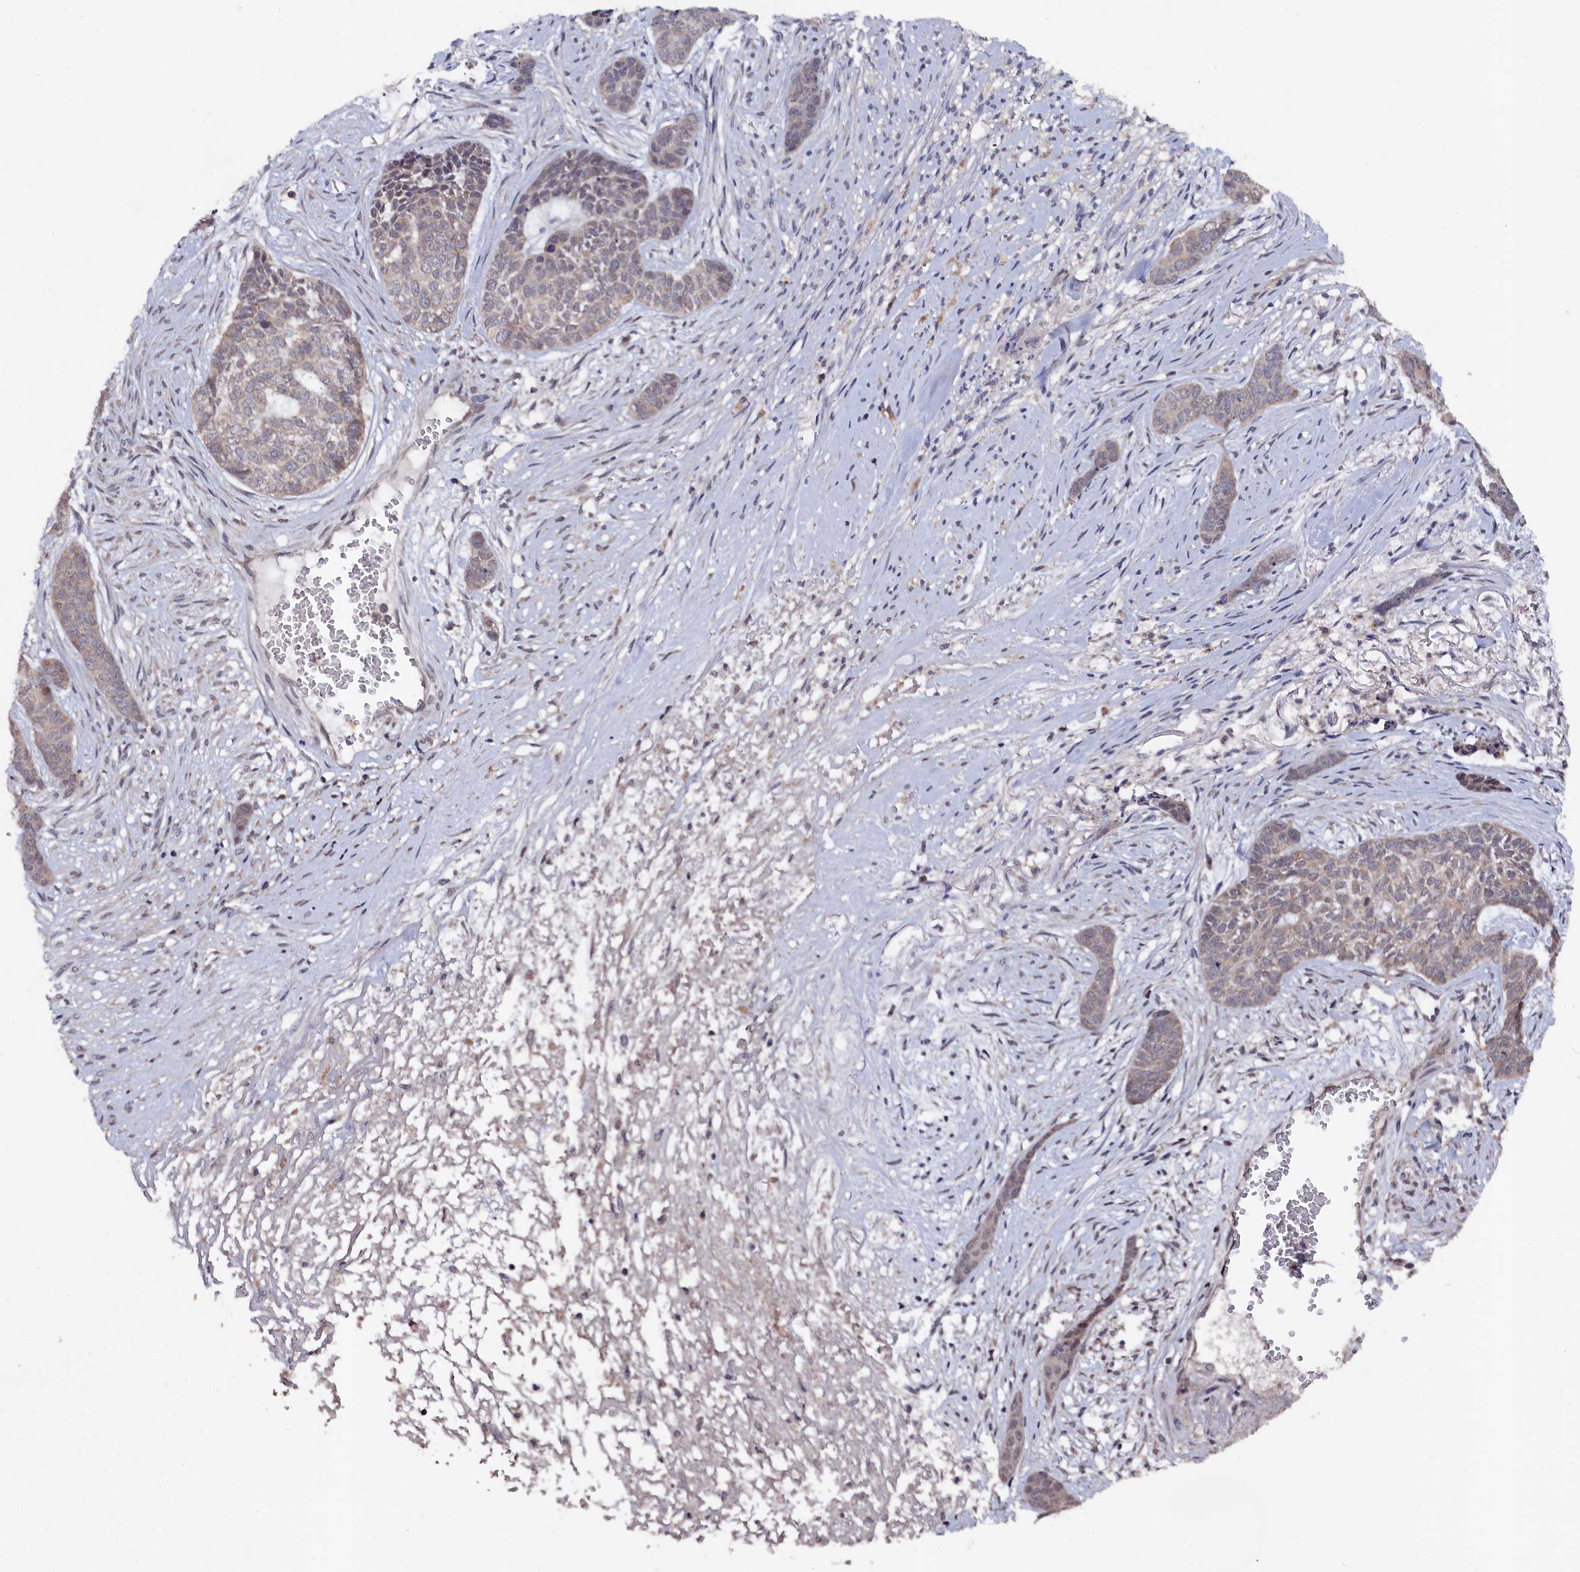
{"staining": {"intensity": "weak", "quantity": "<25%", "location": "cytoplasmic/membranous"}, "tissue": "skin cancer", "cell_type": "Tumor cells", "image_type": "cancer", "snomed": [{"axis": "morphology", "description": "Basal cell carcinoma"}, {"axis": "topography", "description": "Skin"}], "caption": "There is no significant staining in tumor cells of skin cancer (basal cell carcinoma). (DAB immunohistochemistry (IHC), high magnification).", "gene": "TMC5", "patient": {"sex": "female", "age": 64}}